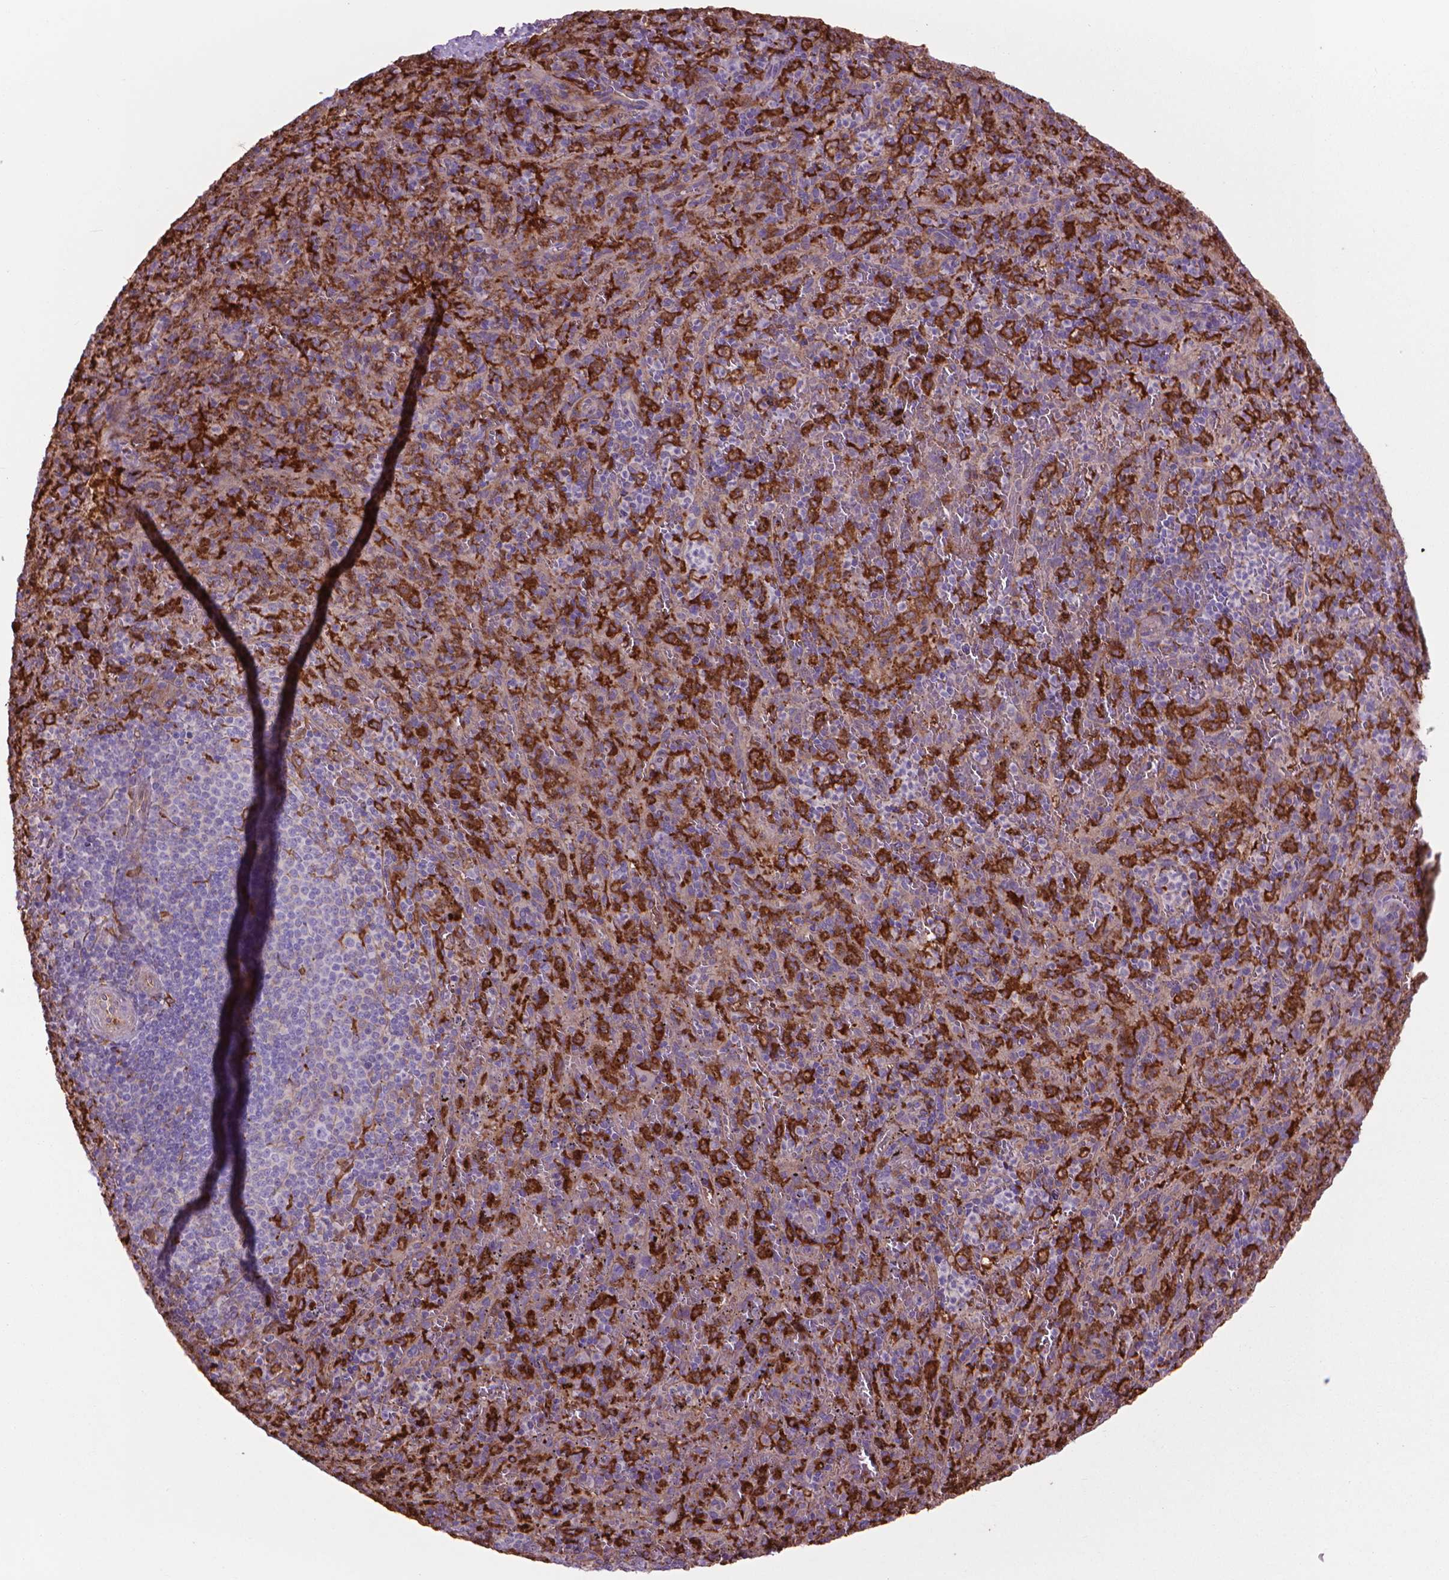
{"staining": {"intensity": "strong", "quantity": "<25%", "location": "cytoplasmic/membranous"}, "tissue": "spleen", "cell_type": "Cells in red pulp", "image_type": "normal", "snomed": [{"axis": "morphology", "description": "Normal tissue, NOS"}, {"axis": "topography", "description": "Spleen"}], "caption": "The immunohistochemical stain highlights strong cytoplasmic/membranous expression in cells in red pulp of benign spleen.", "gene": "CORO1B", "patient": {"sex": "male", "age": 57}}